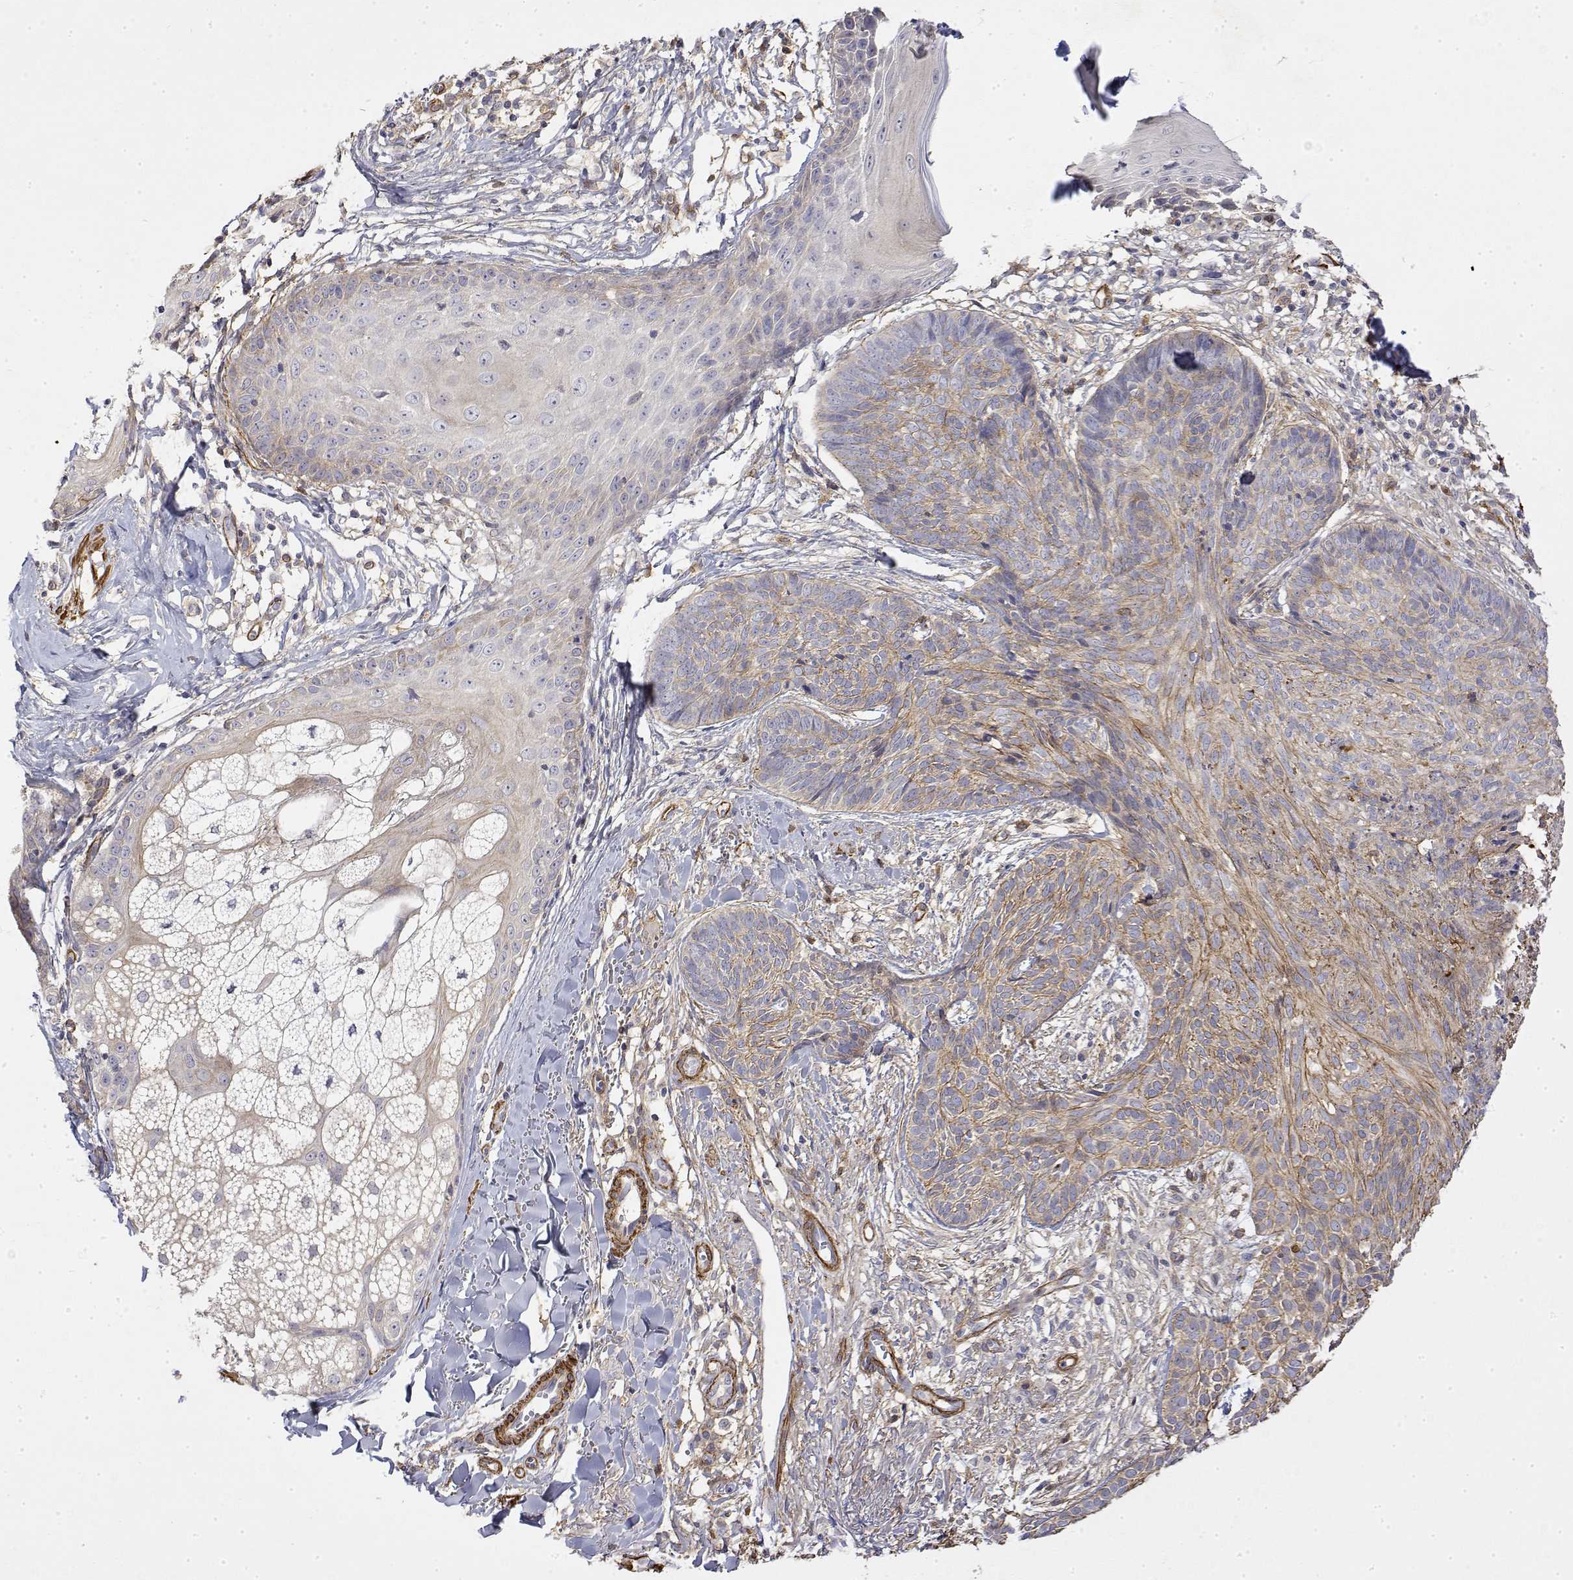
{"staining": {"intensity": "moderate", "quantity": "25%-75%", "location": "cytoplasmic/membranous"}, "tissue": "skin cancer", "cell_type": "Tumor cells", "image_type": "cancer", "snomed": [{"axis": "morphology", "description": "Basal cell carcinoma"}, {"axis": "topography", "description": "Skin"}, {"axis": "topography", "description": "Skin of trunk"}], "caption": "Human skin cancer stained with a protein marker displays moderate staining in tumor cells.", "gene": "SOWAHD", "patient": {"sex": "male", "age": 74}}